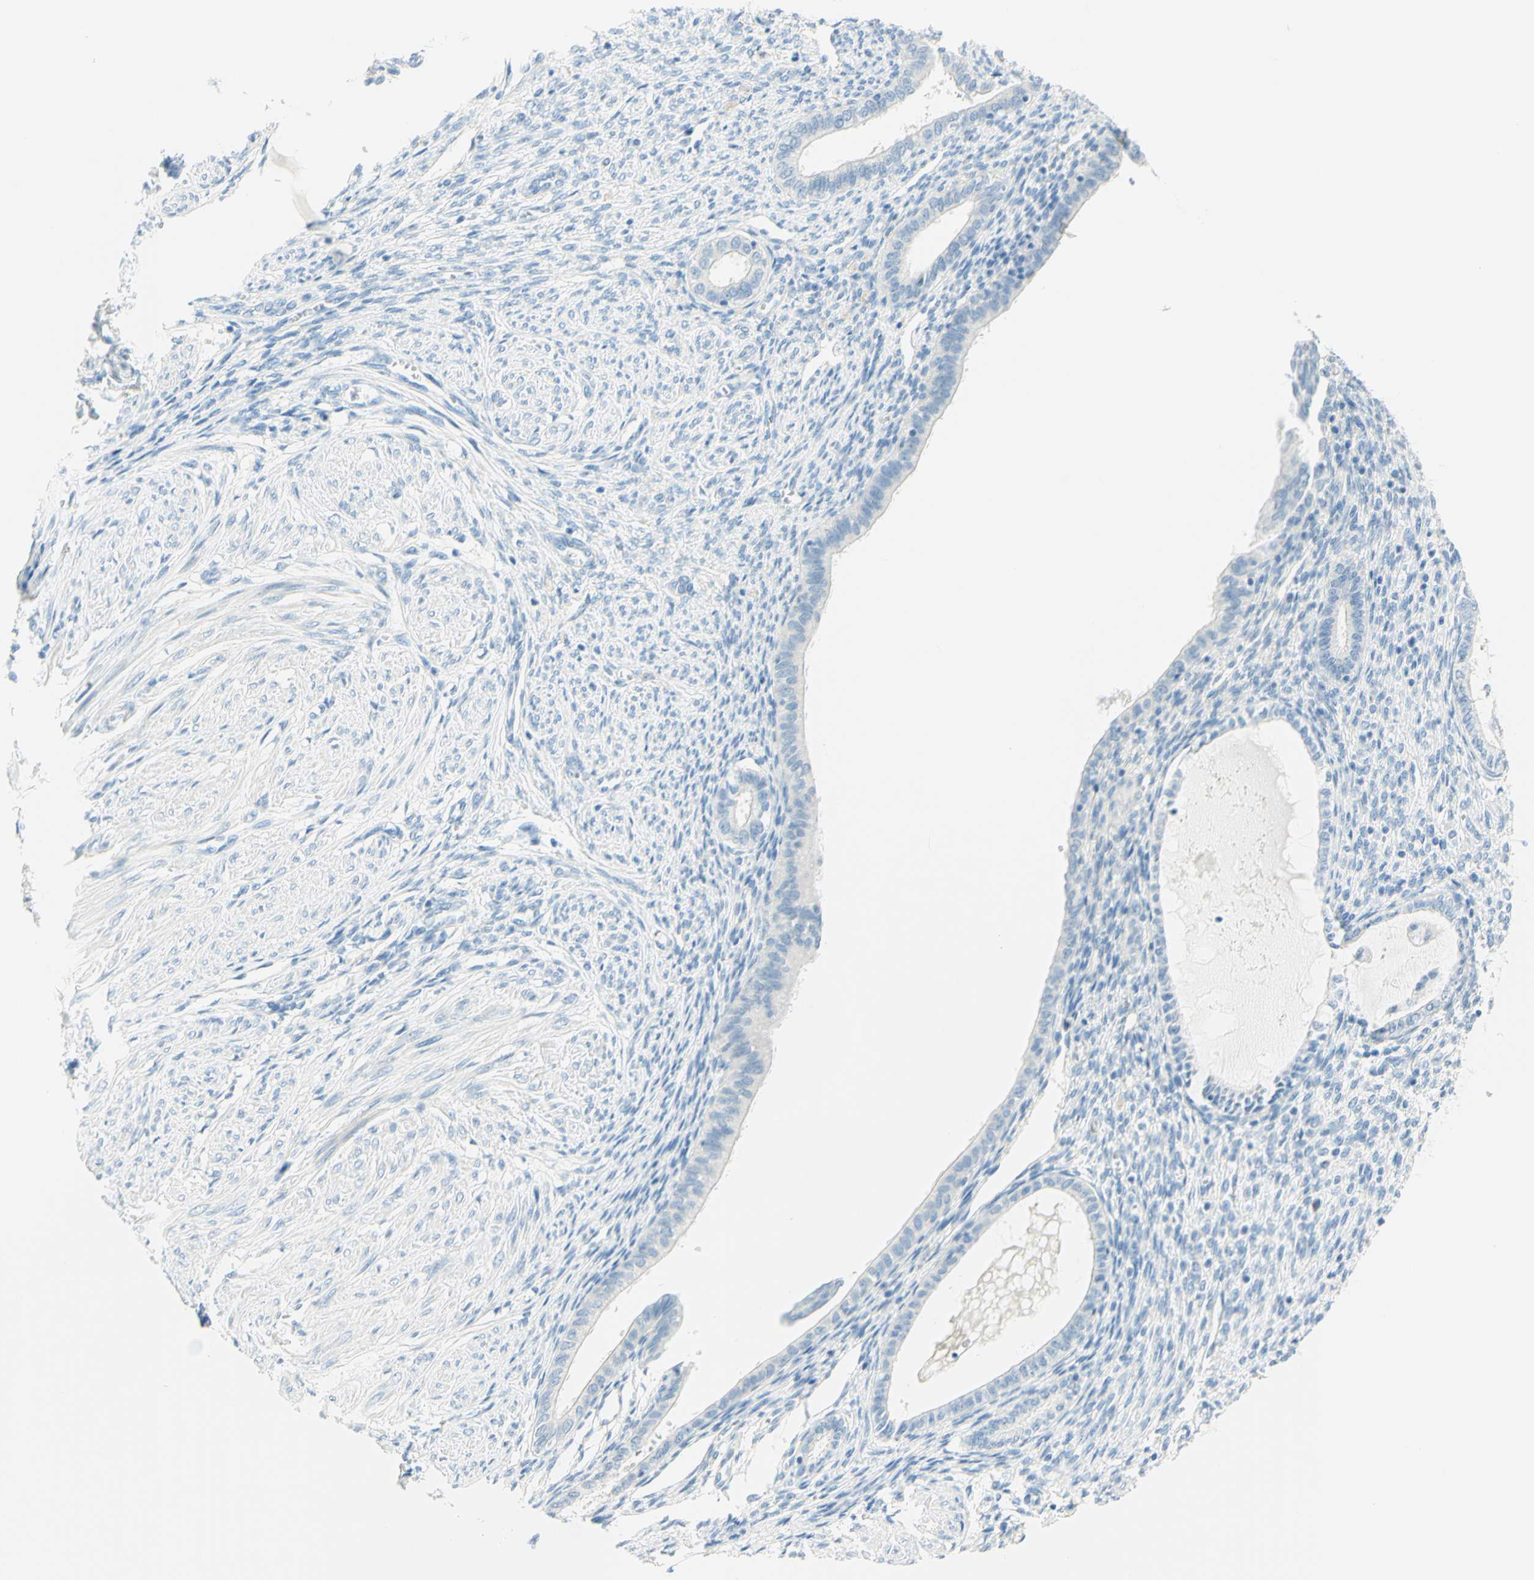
{"staining": {"intensity": "negative", "quantity": "none", "location": "none"}, "tissue": "endometrium", "cell_type": "Cells in endometrial stroma", "image_type": "normal", "snomed": [{"axis": "morphology", "description": "Normal tissue, NOS"}, {"axis": "topography", "description": "Endometrium"}], "caption": "The micrograph shows no staining of cells in endometrial stroma in benign endometrium.", "gene": "TMEM132D", "patient": {"sex": "female", "age": 72}}